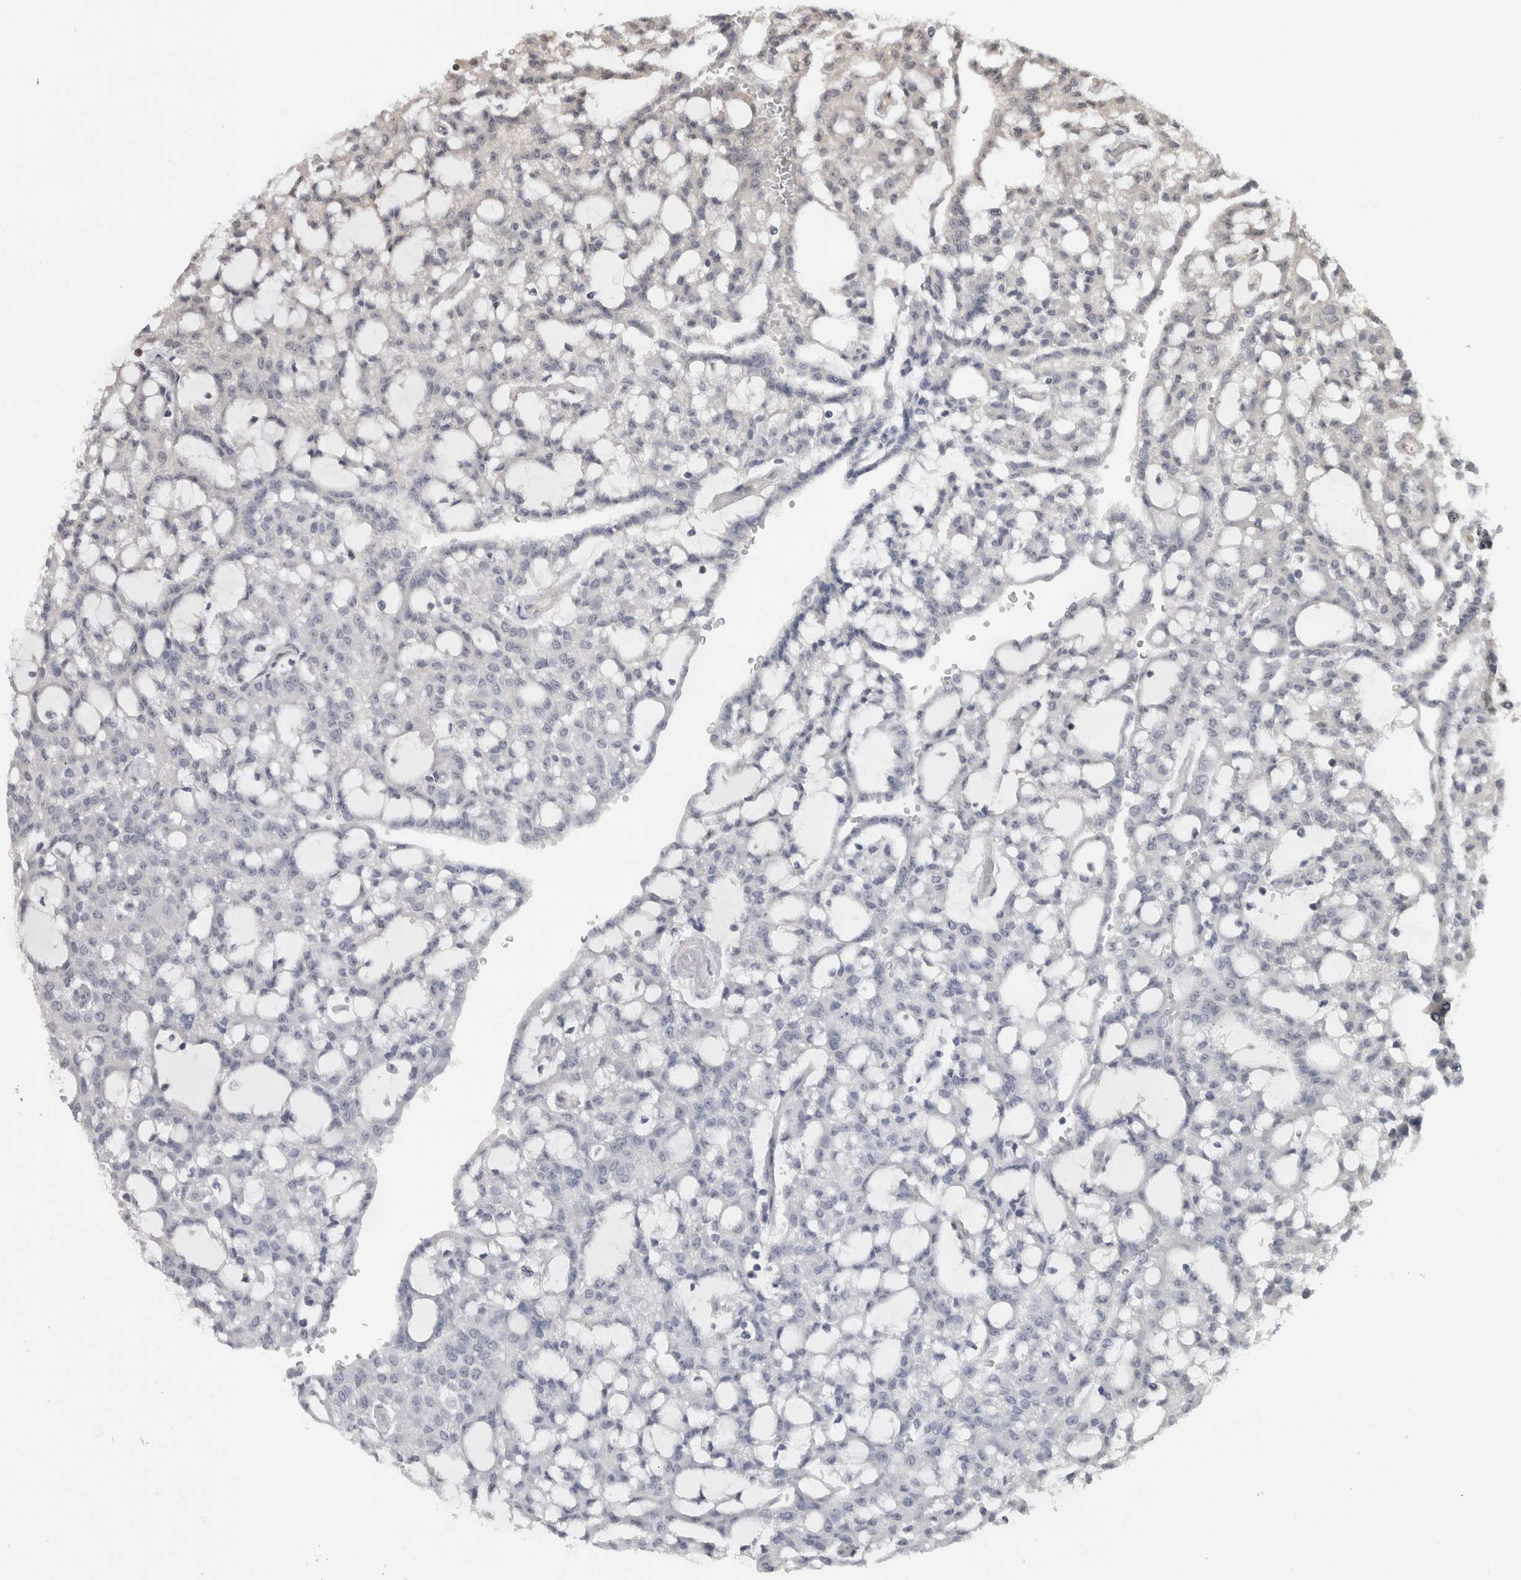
{"staining": {"intensity": "weak", "quantity": "<25%", "location": "nuclear"}, "tissue": "renal cancer", "cell_type": "Tumor cells", "image_type": "cancer", "snomed": [{"axis": "morphology", "description": "Adenocarcinoma, NOS"}, {"axis": "topography", "description": "Kidney"}], "caption": "IHC of human renal cancer (adenocarcinoma) demonstrates no positivity in tumor cells.", "gene": "TDRD7", "patient": {"sex": "male", "age": 63}}